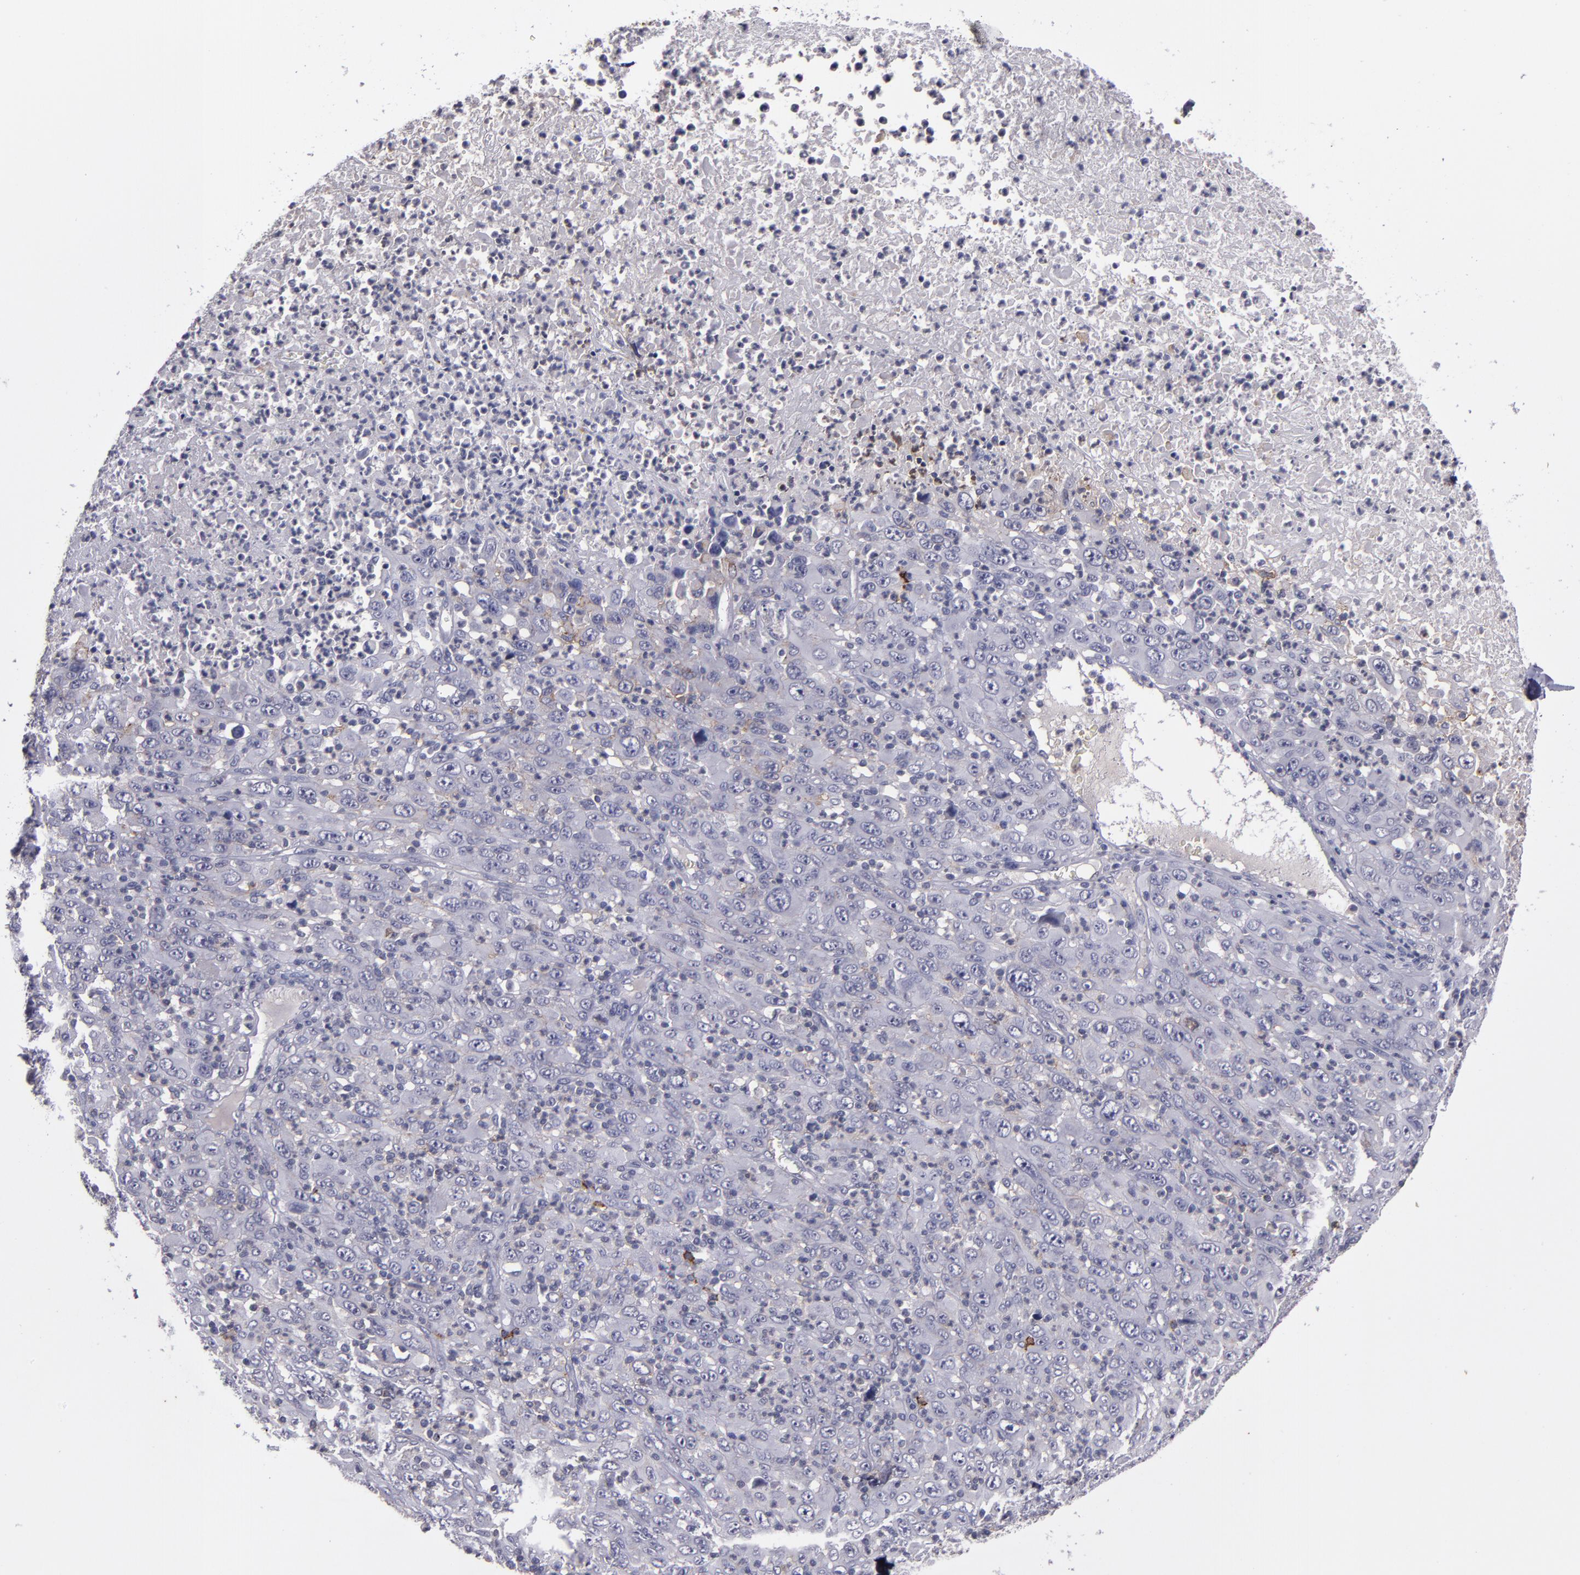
{"staining": {"intensity": "moderate", "quantity": "<25%", "location": "cytoplasmic/membranous"}, "tissue": "melanoma", "cell_type": "Tumor cells", "image_type": "cancer", "snomed": [{"axis": "morphology", "description": "Malignant melanoma, Metastatic site"}, {"axis": "topography", "description": "Skin"}], "caption": "DAB (3,3'-diaminobenzidine) immunohistochemical staining of malignant melanoma (metastatic site) displays moderate cytoplasmic/membranous protein positivity in approximately <25% of tumor cells.", "gene": "MFGE8", "patient": {"sex": "female", "age": 56}}